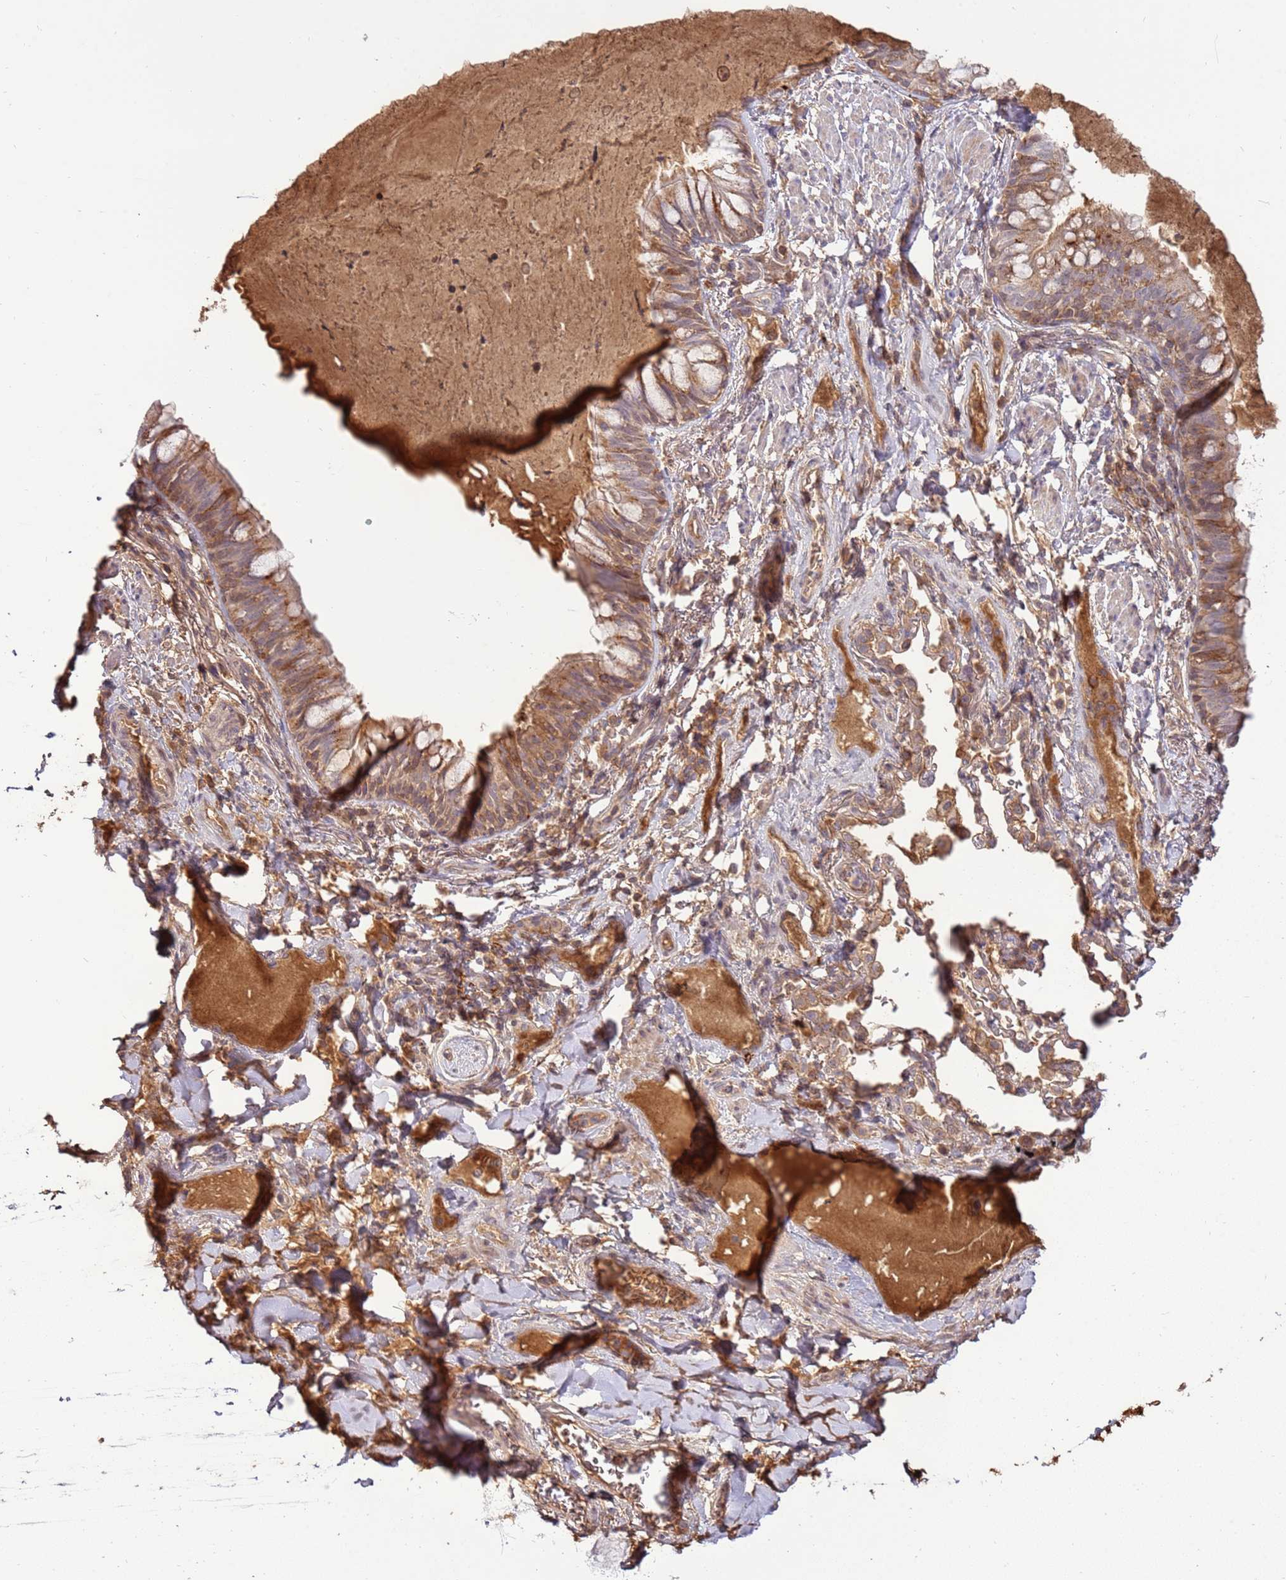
{"staining": {"intensity": "moderate", "quantity": ">75%", "location": "cytoplasmic/membranous"}, "tissue": "nasopharynx", "cell_type": "Respiratory epithelial cells", "image_type": "normal", "snomed": [{"axis": "morphology", "description": "Normal tissue, NOS"}, {"axis": "topography", "description": "Nasopharynx"}], "caption": "DAB immunohistochemical staining of normal human nasopharynx reveals moderate cytoplasmic/membranous protein staining in approximately >75% of respiratory epithelial cells.", "gene": "ZNF624", "patient": {"sex": "male", "age": 64}}